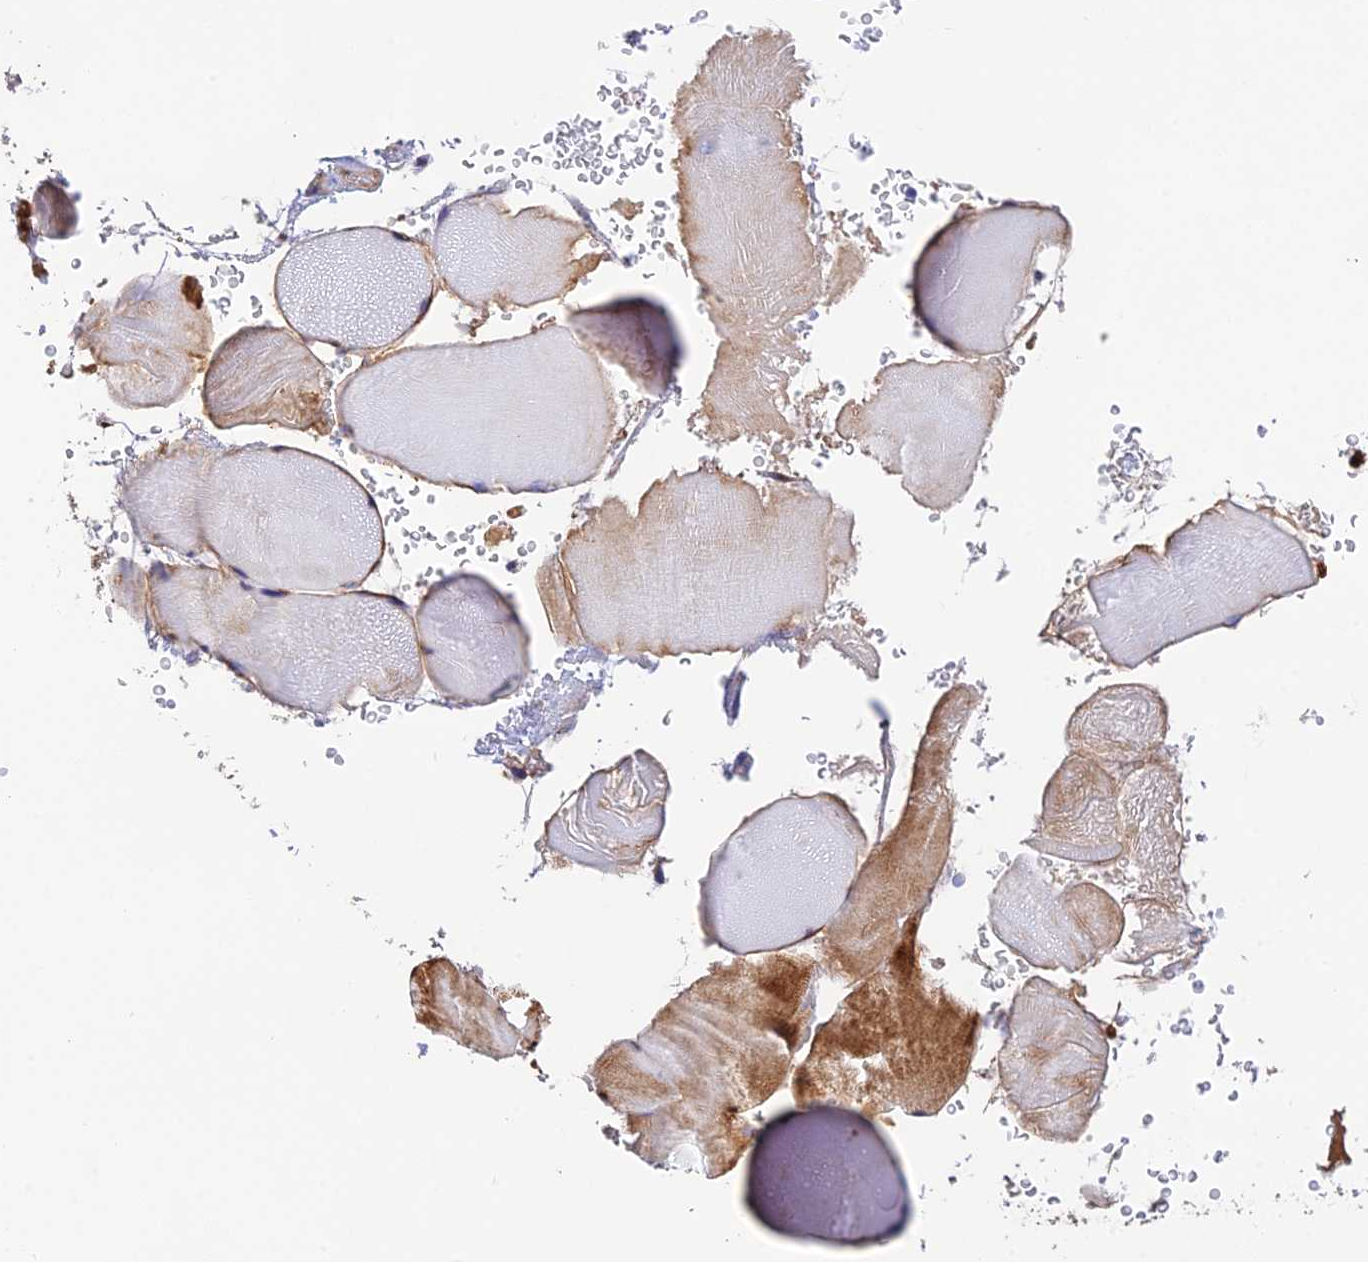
{"staining": {"intensity": "moderate", "quantity": "25%-75%", "location": "cytoplasmic/membranous"}, "tissue": "skeletal muscle", "cell_type": "Myocytes", "image_type": "normal", "snomed": [{"axis": "morphology", "description": "Normal tissue, NOS"}, {"axis": "topography", "description": "Skeletal muscle"}], "caption": "Immunohistochemical staining of benign skeletal muscle shows 25%-75% levels of moderate cytoplasmic/membranous protein staining in about 25%-75% of myocytes.", "gene": "CPSF4L", "patient": {"sex": "male", "age": 62}}